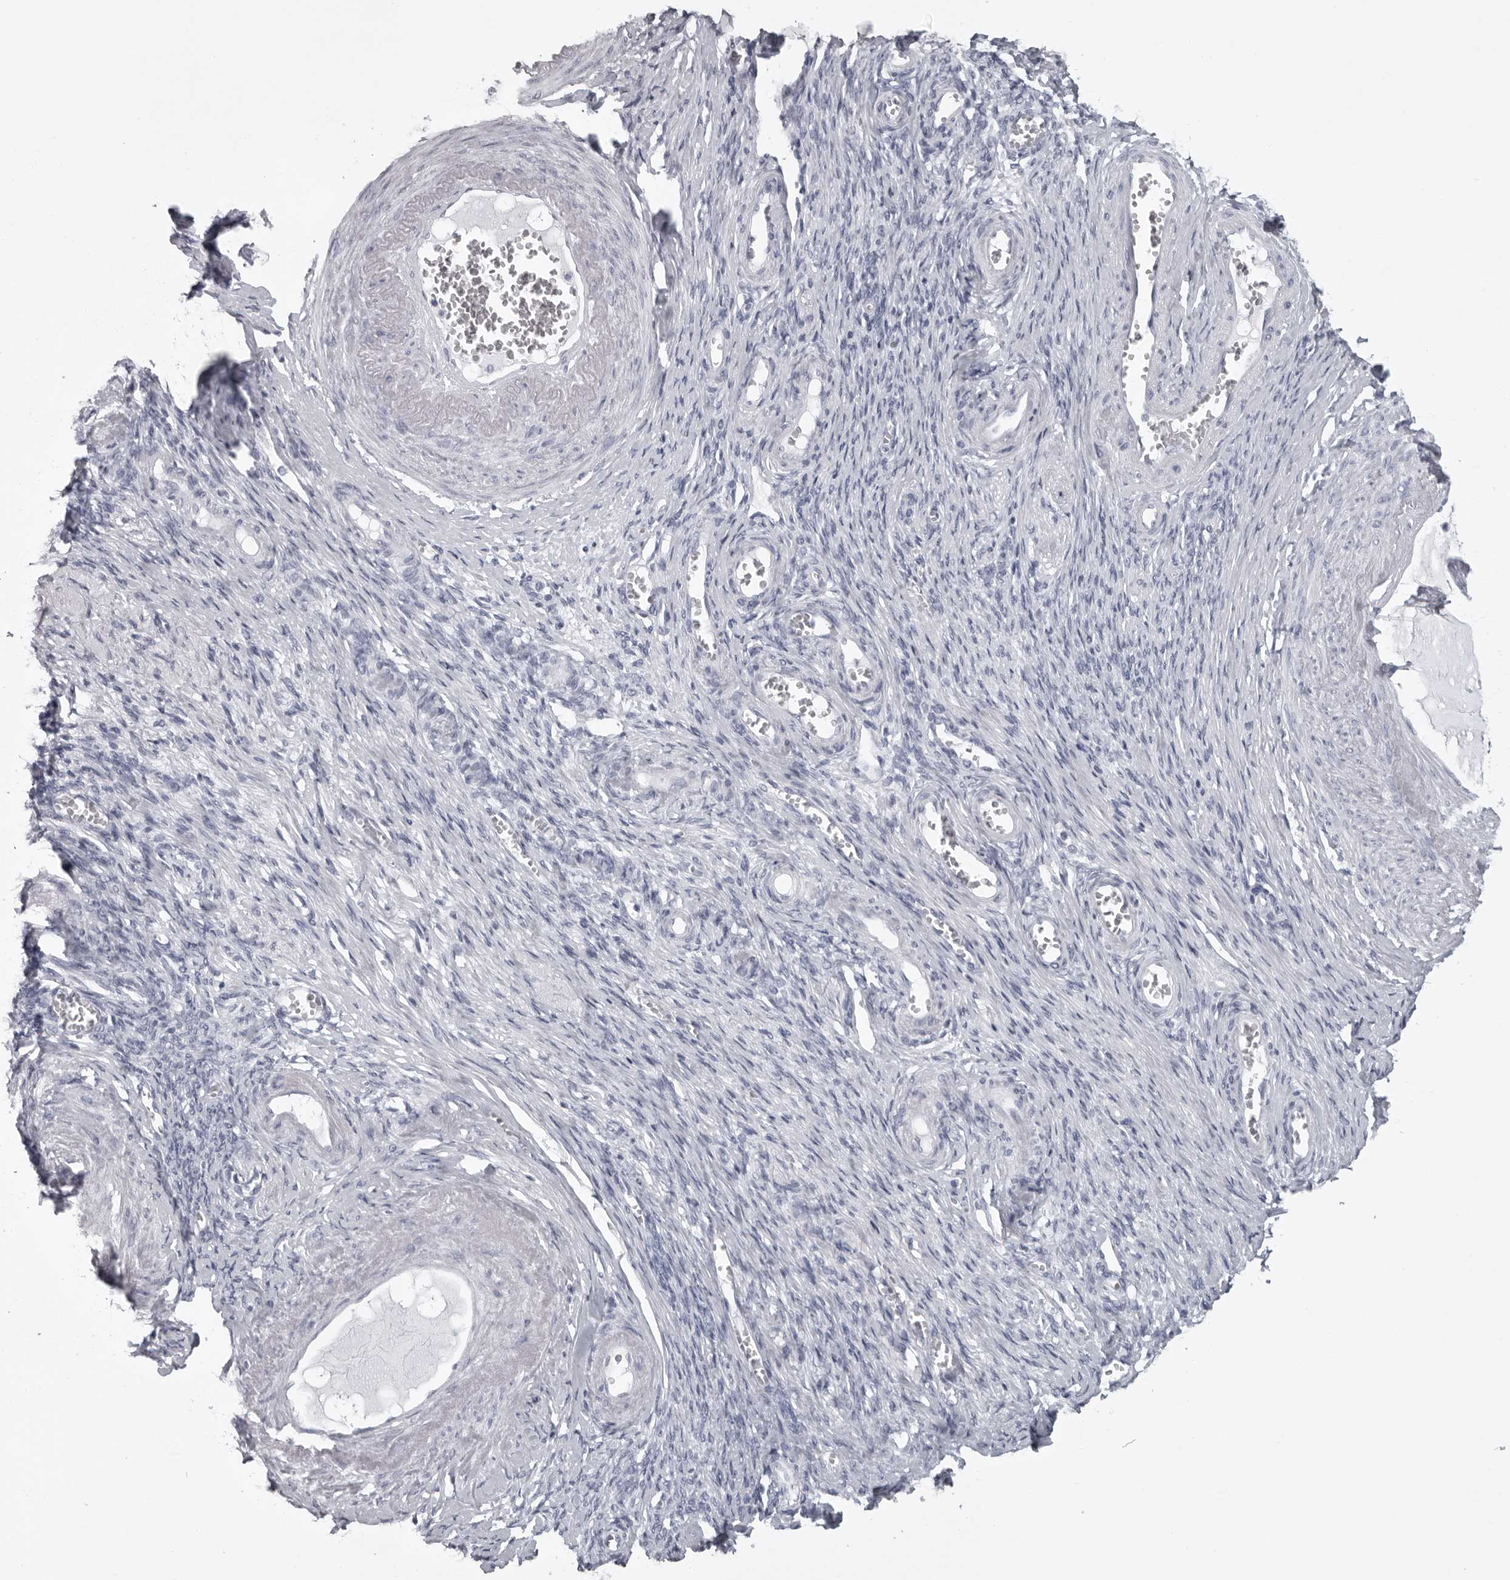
{"staining": {"intensity": "negative", "quantity": "none", "location": "none"}, "tissue": "adipose tissue", "cell_type": "Adipocytes", "image_type": "normal", "snomed": [{"axis": "morphology", "description": "Normal tissue, NOS"}, {"axis": "topography", "description": "Vascular tissue"}, {"axis": "topography", "description": "Fallopian tube"}, {"axis": "topography", "description": "Ovary"}], "caption": "A high-resolution photomicrograph shows IHC staining of benign adipose tissue, which demonstrates no significant staining in adipocytes. (Stains: DAB (3,3'-diaminobenzidine) IHC with hematoxylin counter stain, Microscopy: brightfield microscopy at high magnification).", "gene": "UROD", "patient": {"sex": "female", "age": 67}}